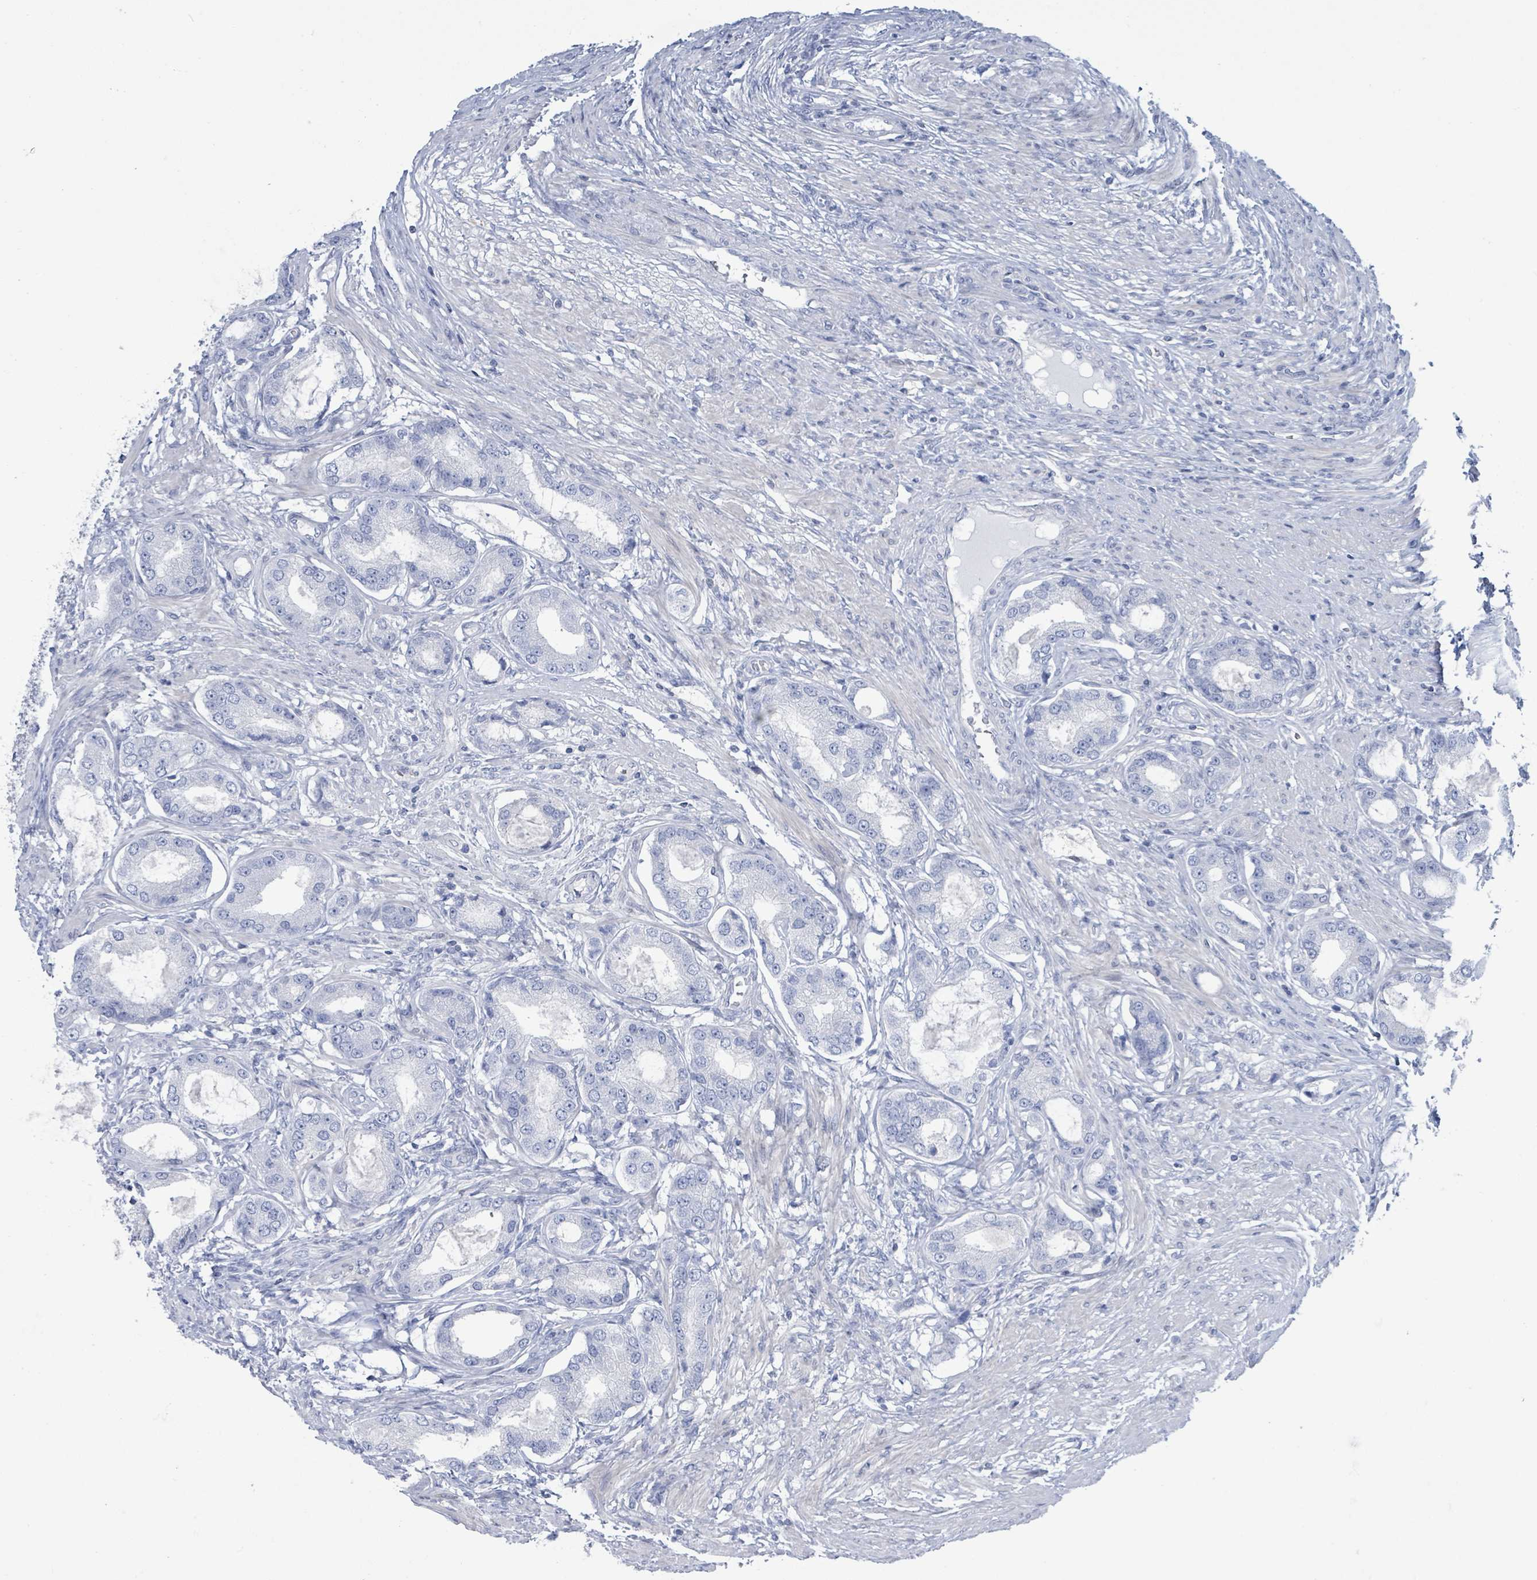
{"staining": {"intensity": "negative", "quantity": "none", "location": "none"}, "tissue": "prostate cancer", "cell_type": "Tumor cells", "image_type": "cancer", "snomed": [{"axis": "morphology", "description": "Adenocarcinoma, High grade"}, {"axis": "topography", "description": "Prostate"}], "caption": "The micrograph displays no significant staining in tumor cells of prostate cancer.", "gene": "DGKZ", "patient": {"sex": "male", "age": 69}}